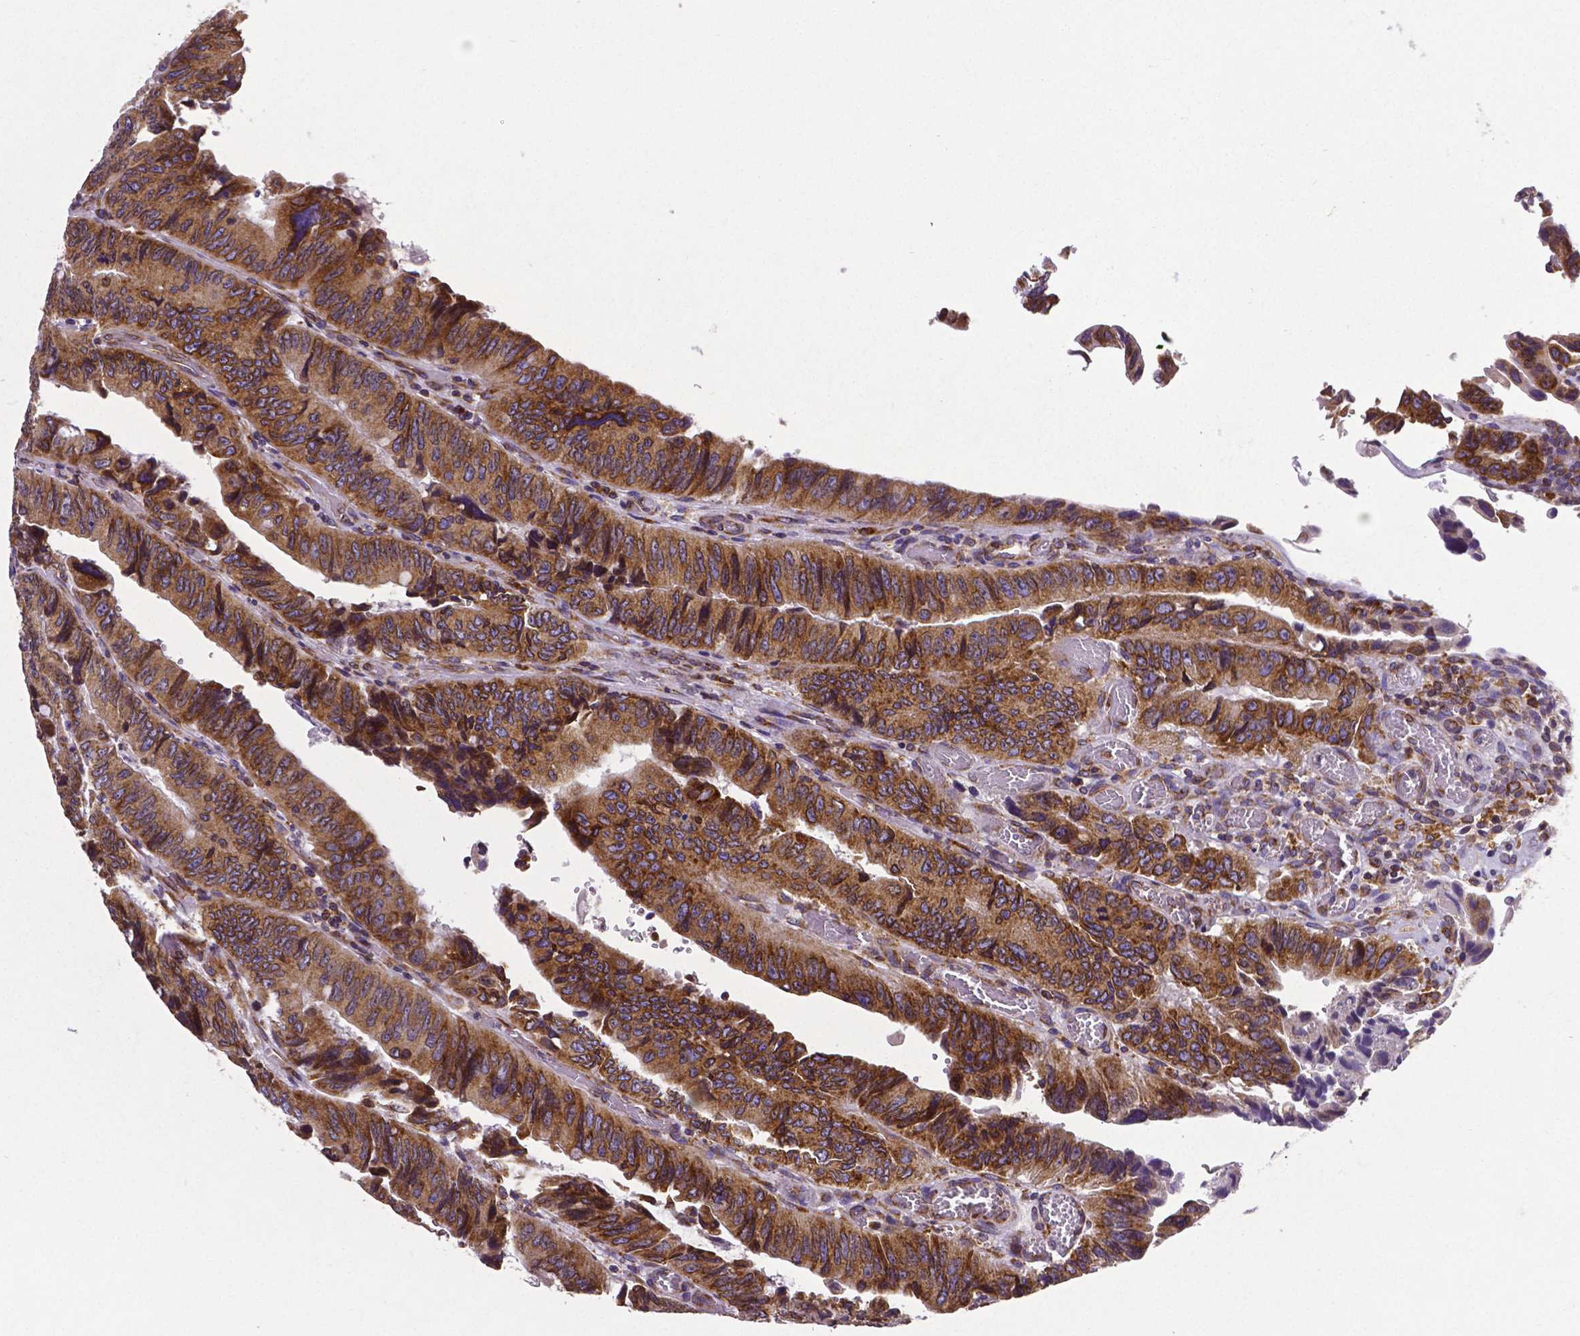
{"staining": {"intensity": "moderate", "quantity": ">75%", "location": "cytoplasmic/membranous"}, "tissue": "colorectal cancer", "cell_type": "Tumor cells", "image_type": "cancer", "snomed": [{"axis": "morphology", "description": "Adenocarcinoma, NOS"}, {"axis": "topography", "description": "Colon"}], "caption": "The immunohistochemical stain shows moderate cytoplasmic/membranous positivity in tumor cells of colorectal cancer (adenocarcinoma) tissue.", "gene": "MTDH", "patient": {"sex": "female", "age": 84}}